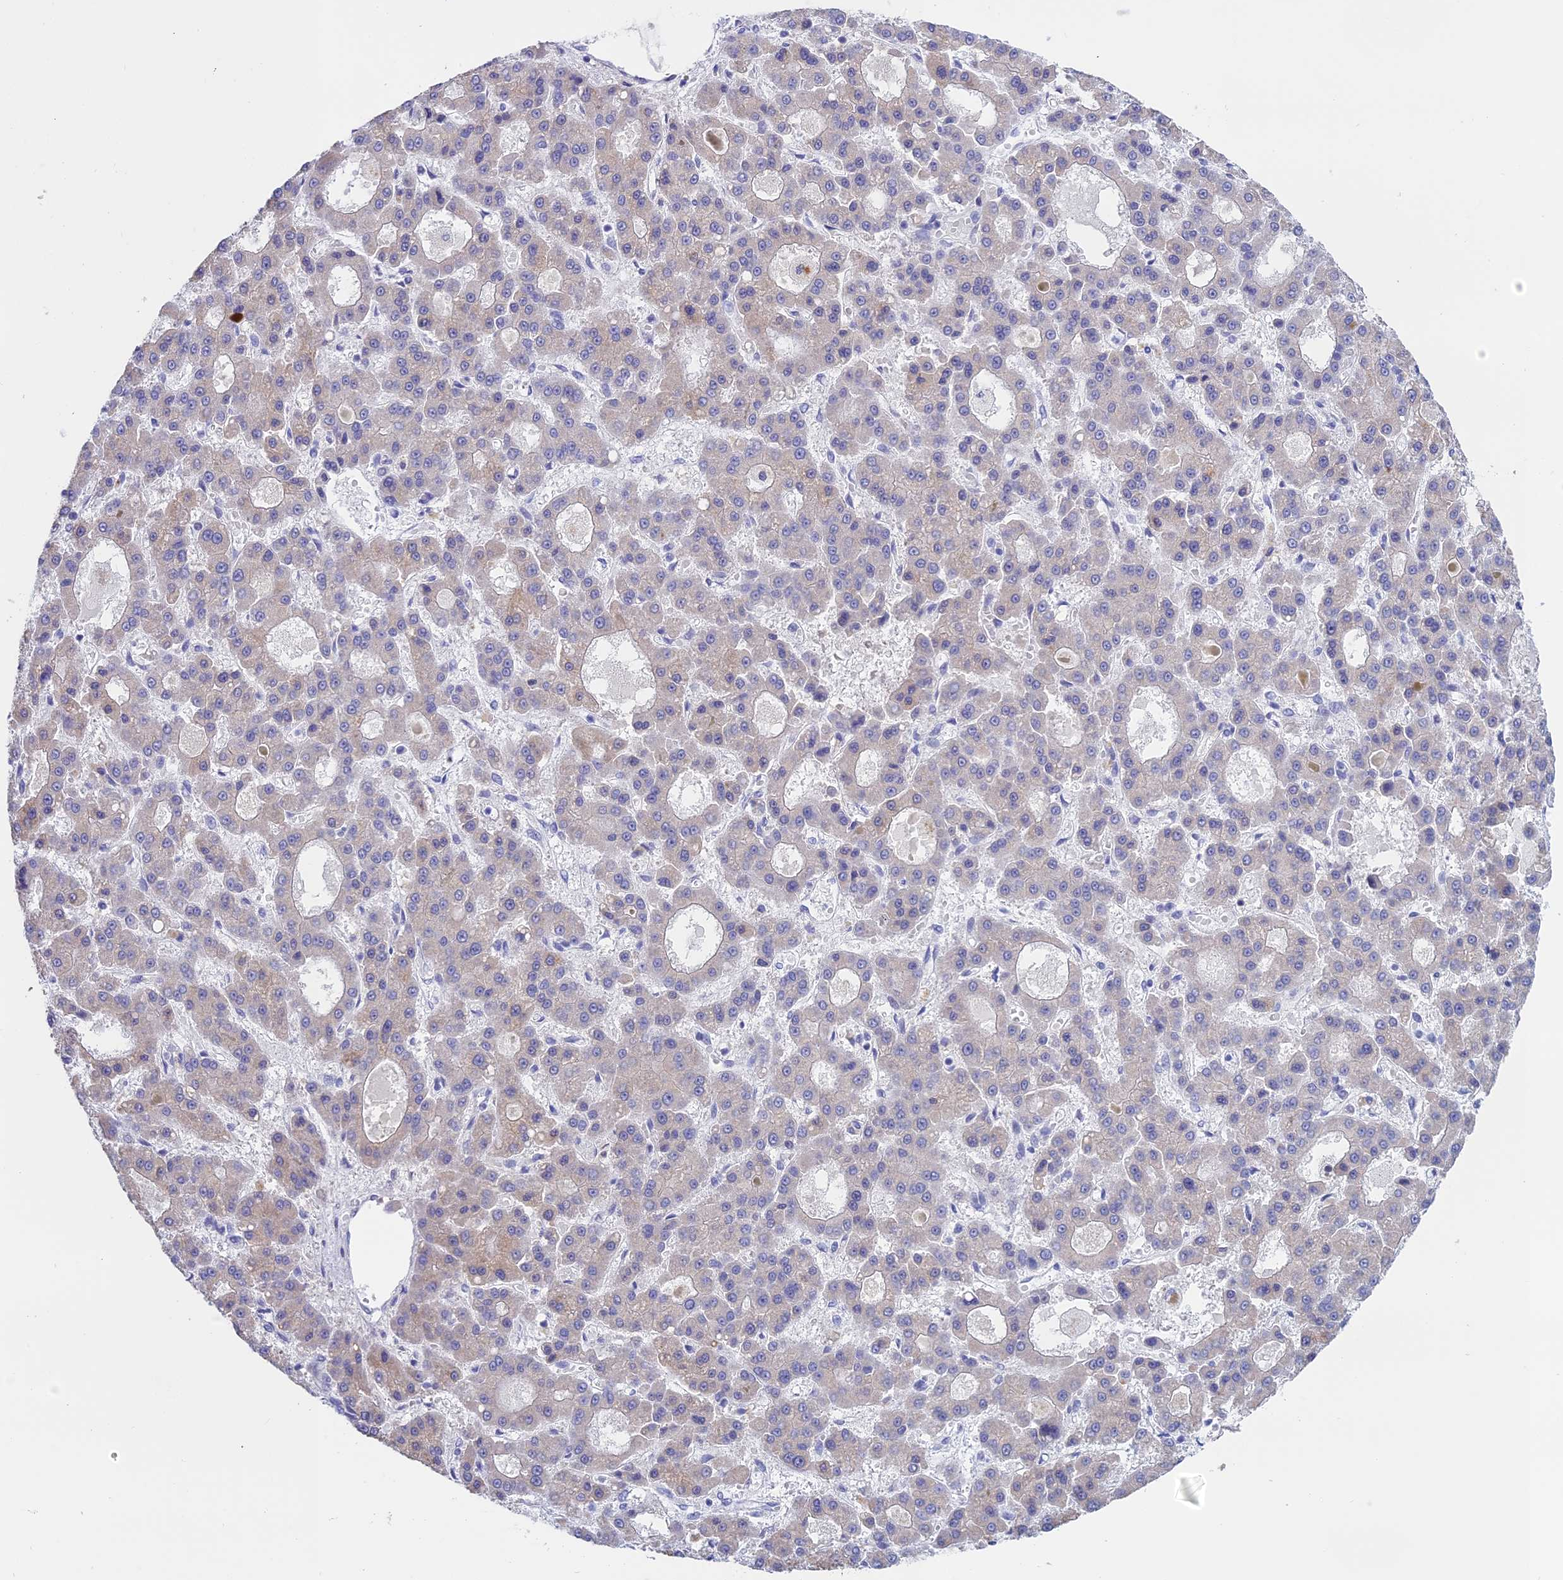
{"staining": {"intensity": "negative", "quantity": "none", "location": "none"}, "tissue": "liver cancer", "cell_type": "Tumor cells", "image_type": "cancer", "snomed": [{"axis": "morphology", "description": "Carcinoma, Hepatocellular, NOS"}, {"axis": "topography", "description": "Liver"}], "caption": "Immunohistochemistry (IHC) micrograph of liver cancer (hepatocellular carcinoma) stained for a protein (brown), which displays no positivity in tumor cells.", "gene": "BTBD19", "patient": {"sex": "male", "age": 70}}